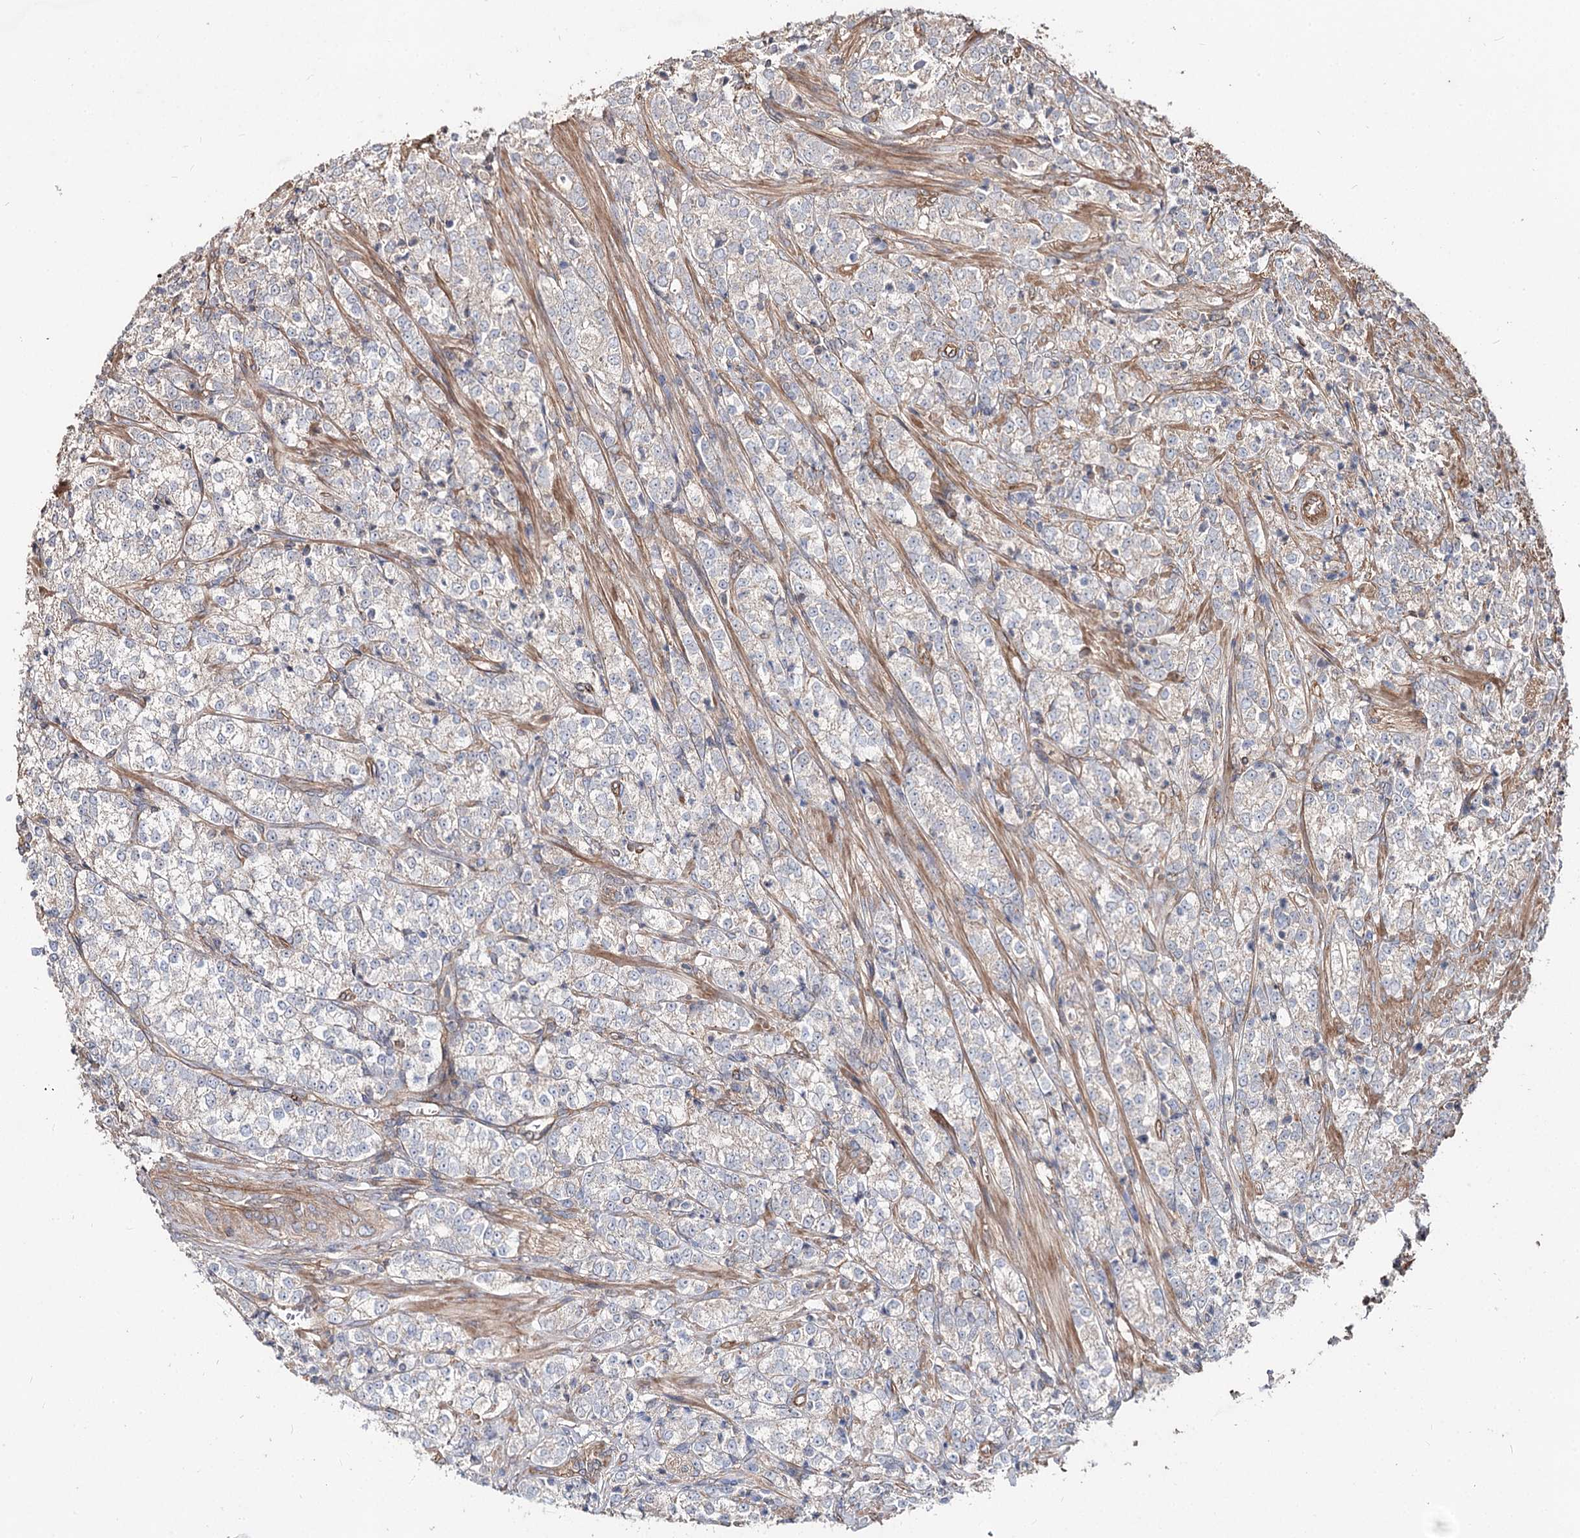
{"staining": {"intensity": "negative", "quantity": "none", "location": "none"}, "tissue": "prostate cancer", "cell_type": "Tumor cells", "image_type": "cancer", "snomed": [{"axis": "morphology", "description": "Adenocarcinoma, High grade"}, {"axis": "topography", "description": "Prostate"}], "caption": "This is an IHC image of human prostate cancer (adenocarcinoma (high-grade)). There is no expression in tumor cells.", "gene": "SPART", "patient": {"sex": "male", "age": 69}}